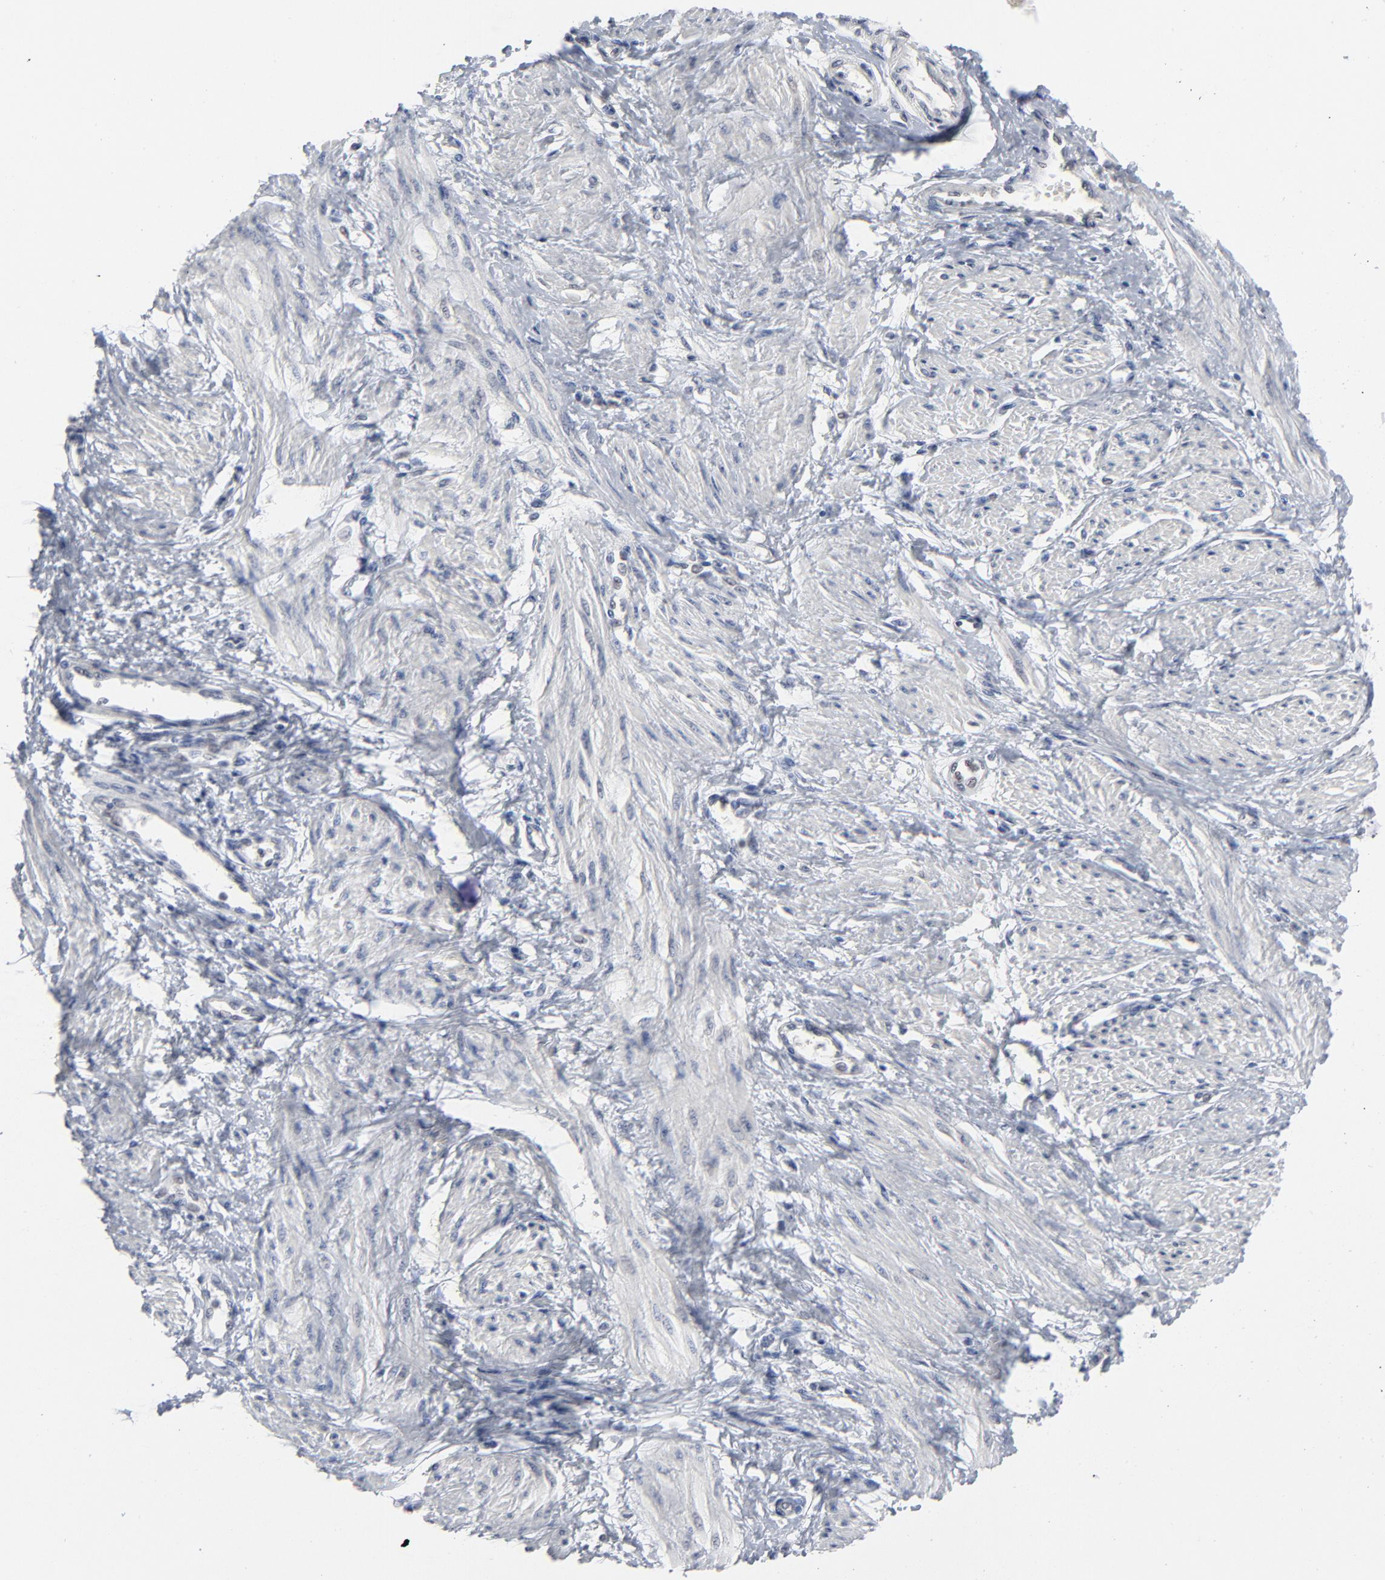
{"staining": {"intensity": "negative", "quantity": "none", "location": "none"}, "tissue": "smooth muscle", "cell_type": "Smooth muscle cells", "image_type": "normal", "snomed": [{"axis": "morphology", "description": "Normal tissue, NOS"}, {"axis": "topography", "description": "Smooth muscle"}, {"axis": "topography", "description": "Uterus"}], "caption": "Immunohistochemistry (IHC) image of normal human smooth muscle stained for a protein (brown), which reveals no positivity in smooth muscle cells.", "gene": "FOXN2", "patient": {"sex": "female", "age": 39}}